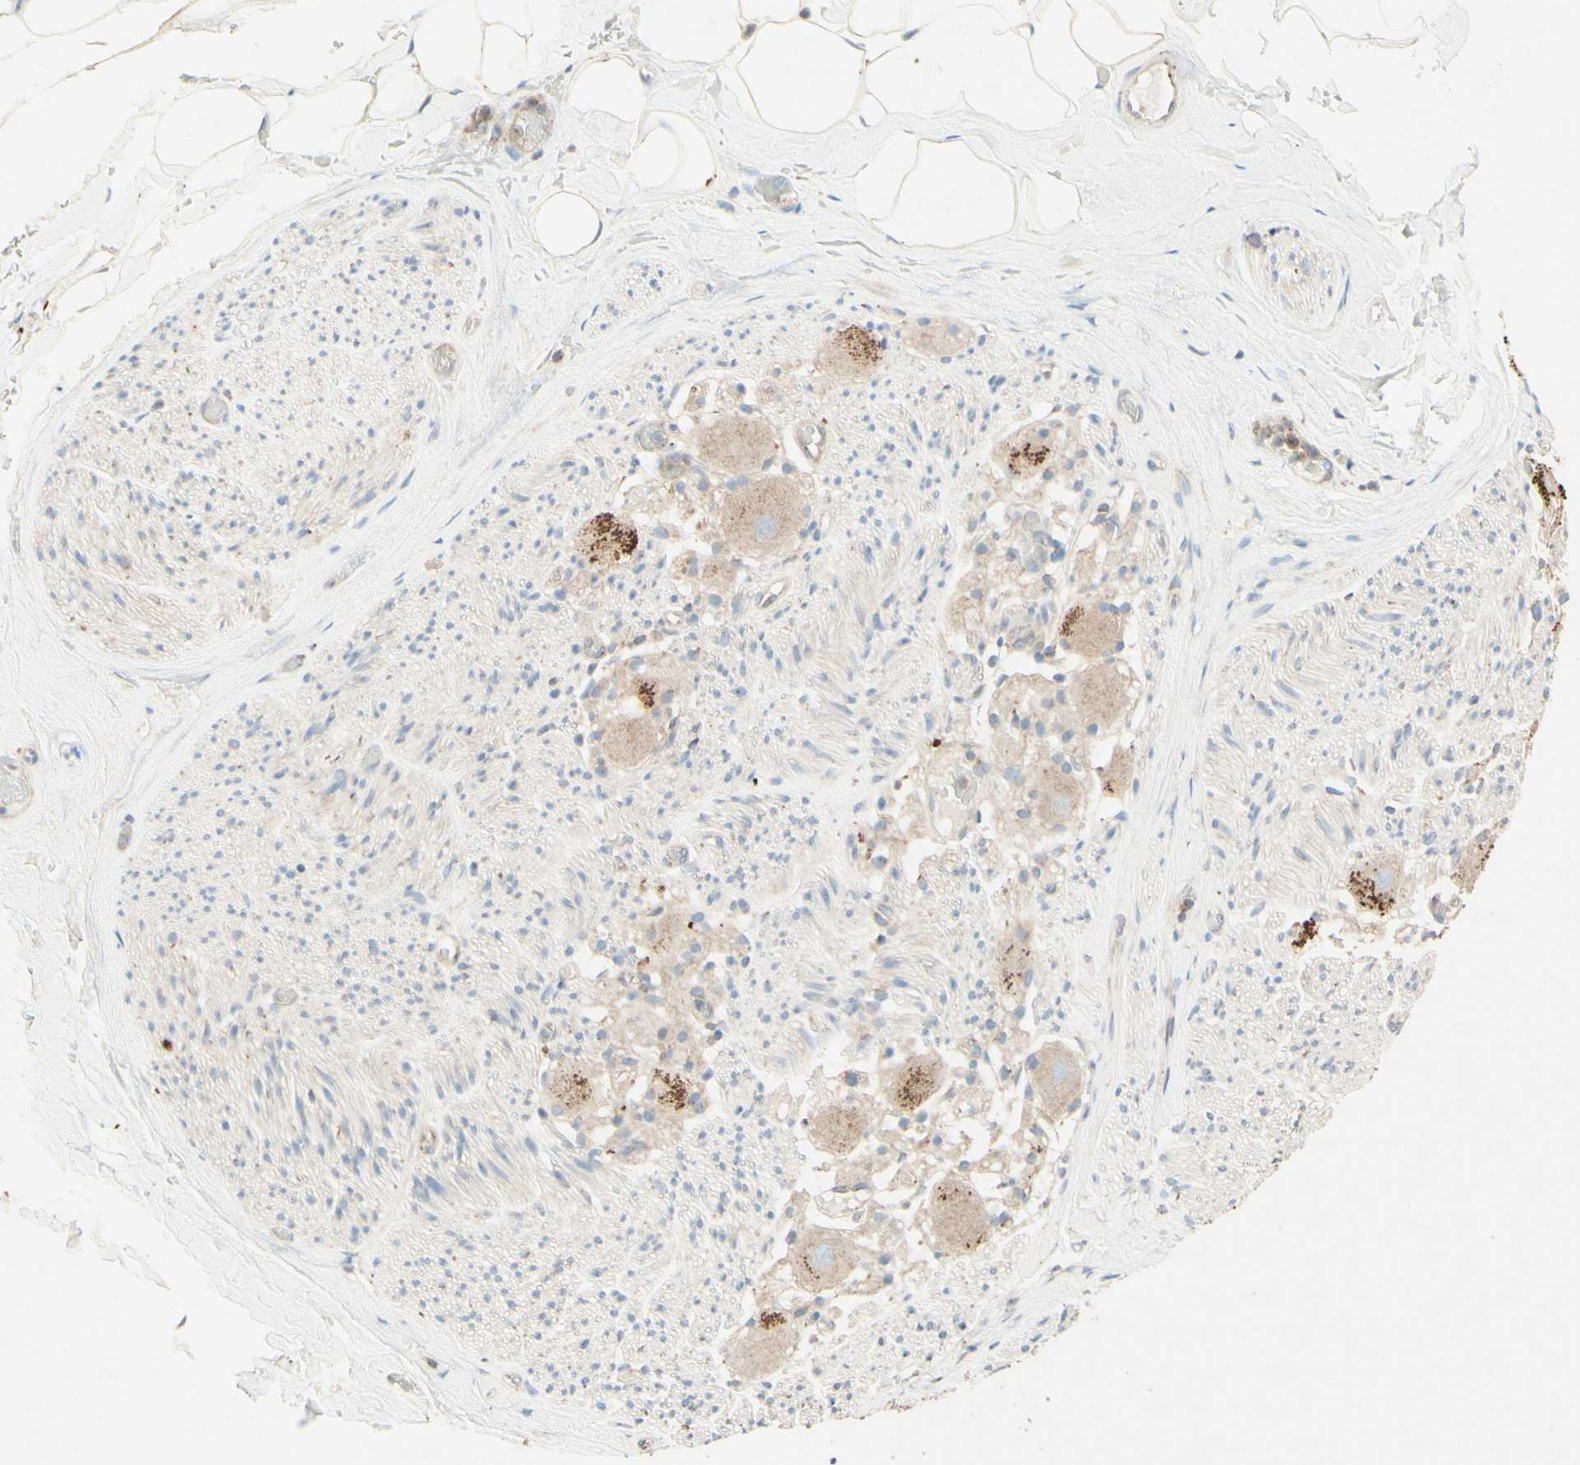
{"staining": {"intensity": "weak", "quantity": ">75%", "location": "cytoplasmic/membranous"}, "tissue": "adipose tissue", "cell_type": "Adipocytes", "image_type": "normal", "snomed": [{"axis": "morphology", "description": "Normal tissue, NOS"}, {"axis": "topography", "description": "Peripheral nerve tissue"}], "caption": "Immunohistochemistry (IHC) image of benign adipose tissue: adipose tissue stained using IHC exhibits low levels of weak protein expression localized specifically in the cytoplasmic/membranous of adipocytes, appearing as a cytoplasmic/membranous brown color.", "gene": "MTM1", "patient": {"sex": "male", "age": 70}}